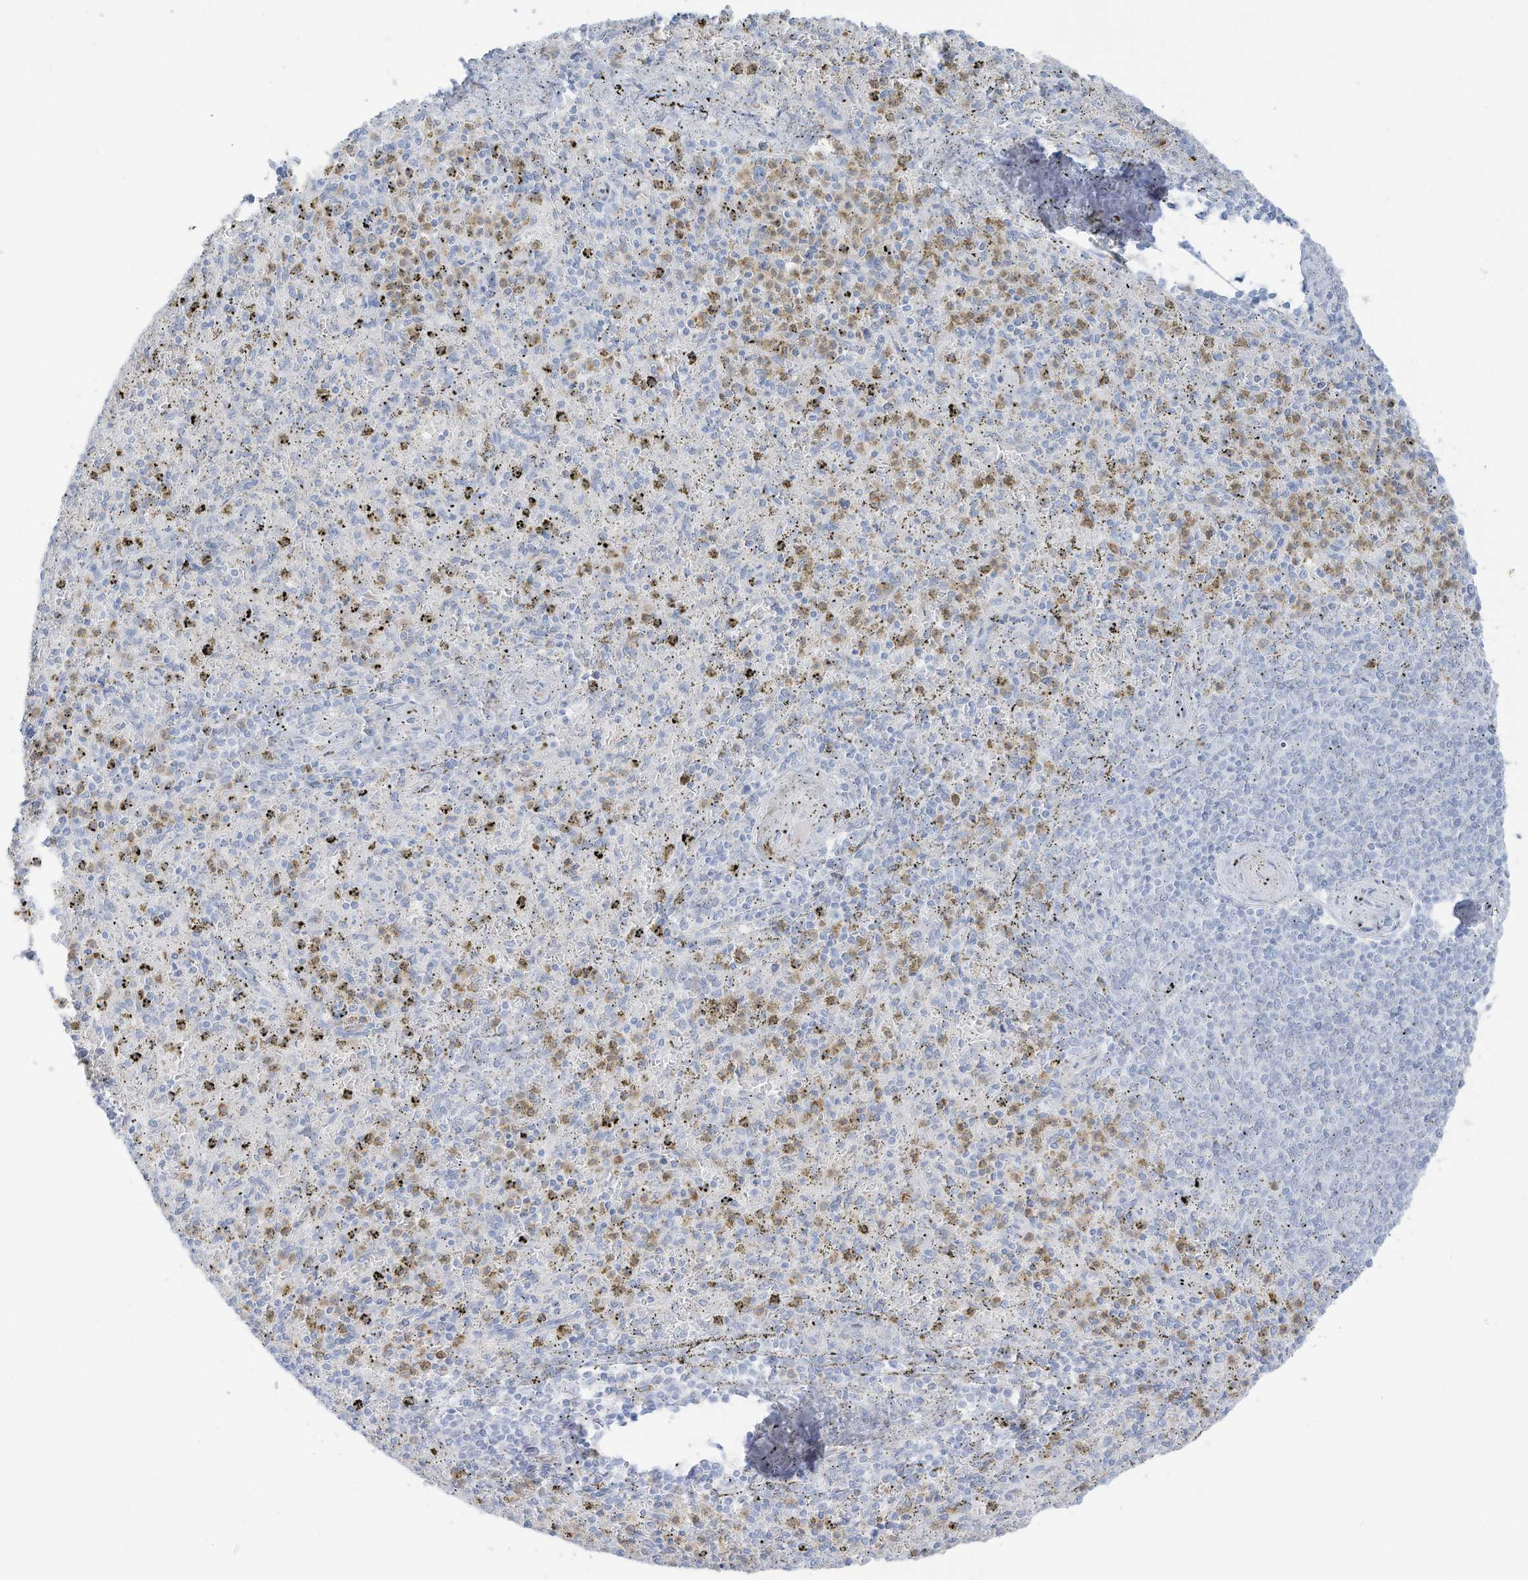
{"staining": {"intensity": "weak", "quantity": "<25%", "location": "cytoplasmic/membranous"}, "tissue": "spleen", "cell_type": "Cells in red pulp", "image_type": "normal", "snomed": [{"axis": "morphology", "description": "Normal tissue, NOS"}, {"axis": "topography", "description": "Spleen"}], "caption": "High power microscopy photomicrograph of an immunohistochemistry image of normal spleen, revealing no significant staining in cells in red pulp. (DAB immunohistochemistry (IHC) with hematoxylin counter stain).", "gene": "HSD17B13", "patient": {"sex": "male", "age": 72}}